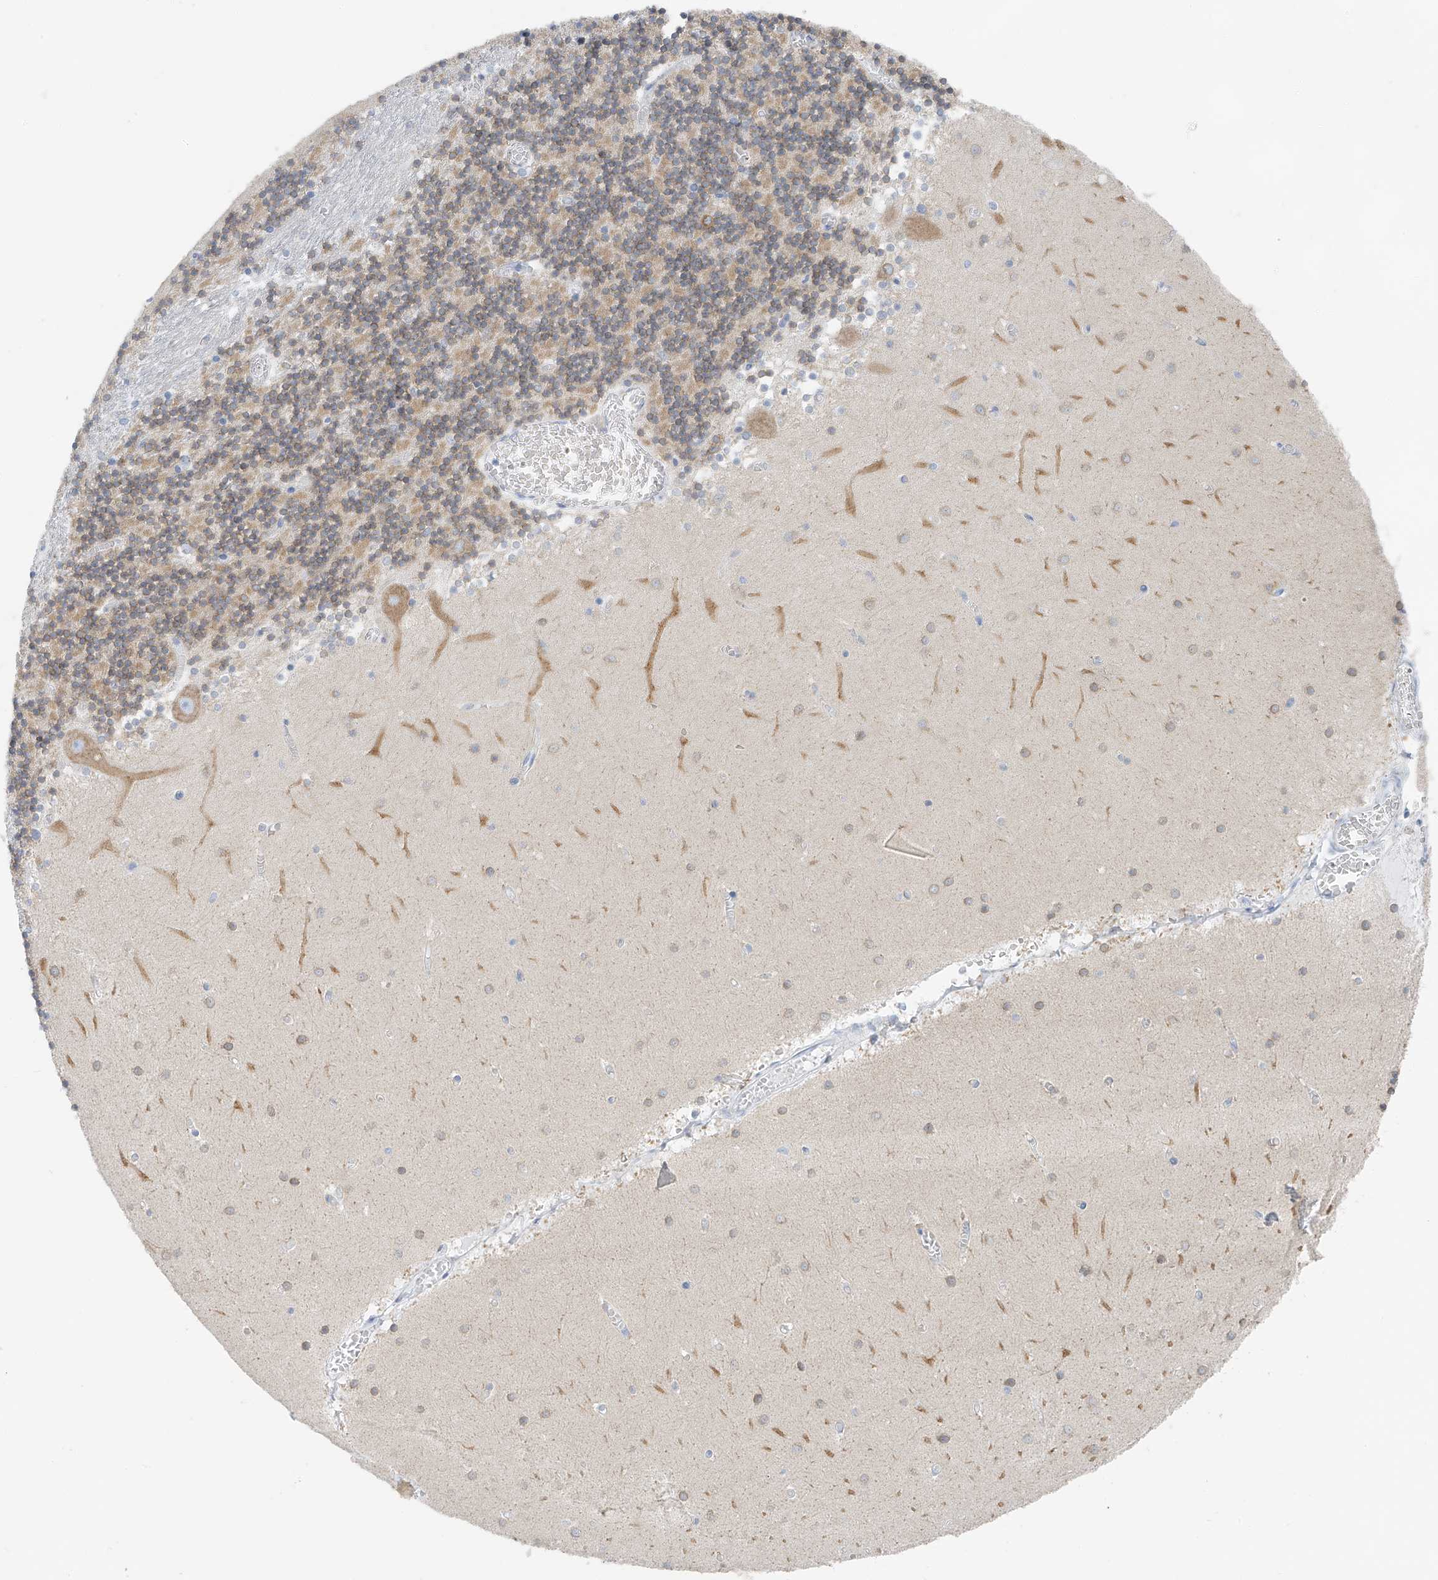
{"staining": {"intensity": "moderate", "quantity": ">75%", "location": "cytoplasmic/membranous"}, "tissue": "cerebellum", "cell_type": "Cells in granular layer", "image_type": "normal", "snomed": [{"axis": "morphology", "description": "Normal tissue, NOS"}, {"axis": "topography", "description": "Cerebellum"}], "caption": "DAB immunohistochemical staining of benign human cerebellum reveals moderate cytoplasmic/membranous protein expression in approximately >75% of cells in granular layer.", "gene": "POMGNT2", "patient": {"sex": "female", "age": 28}}